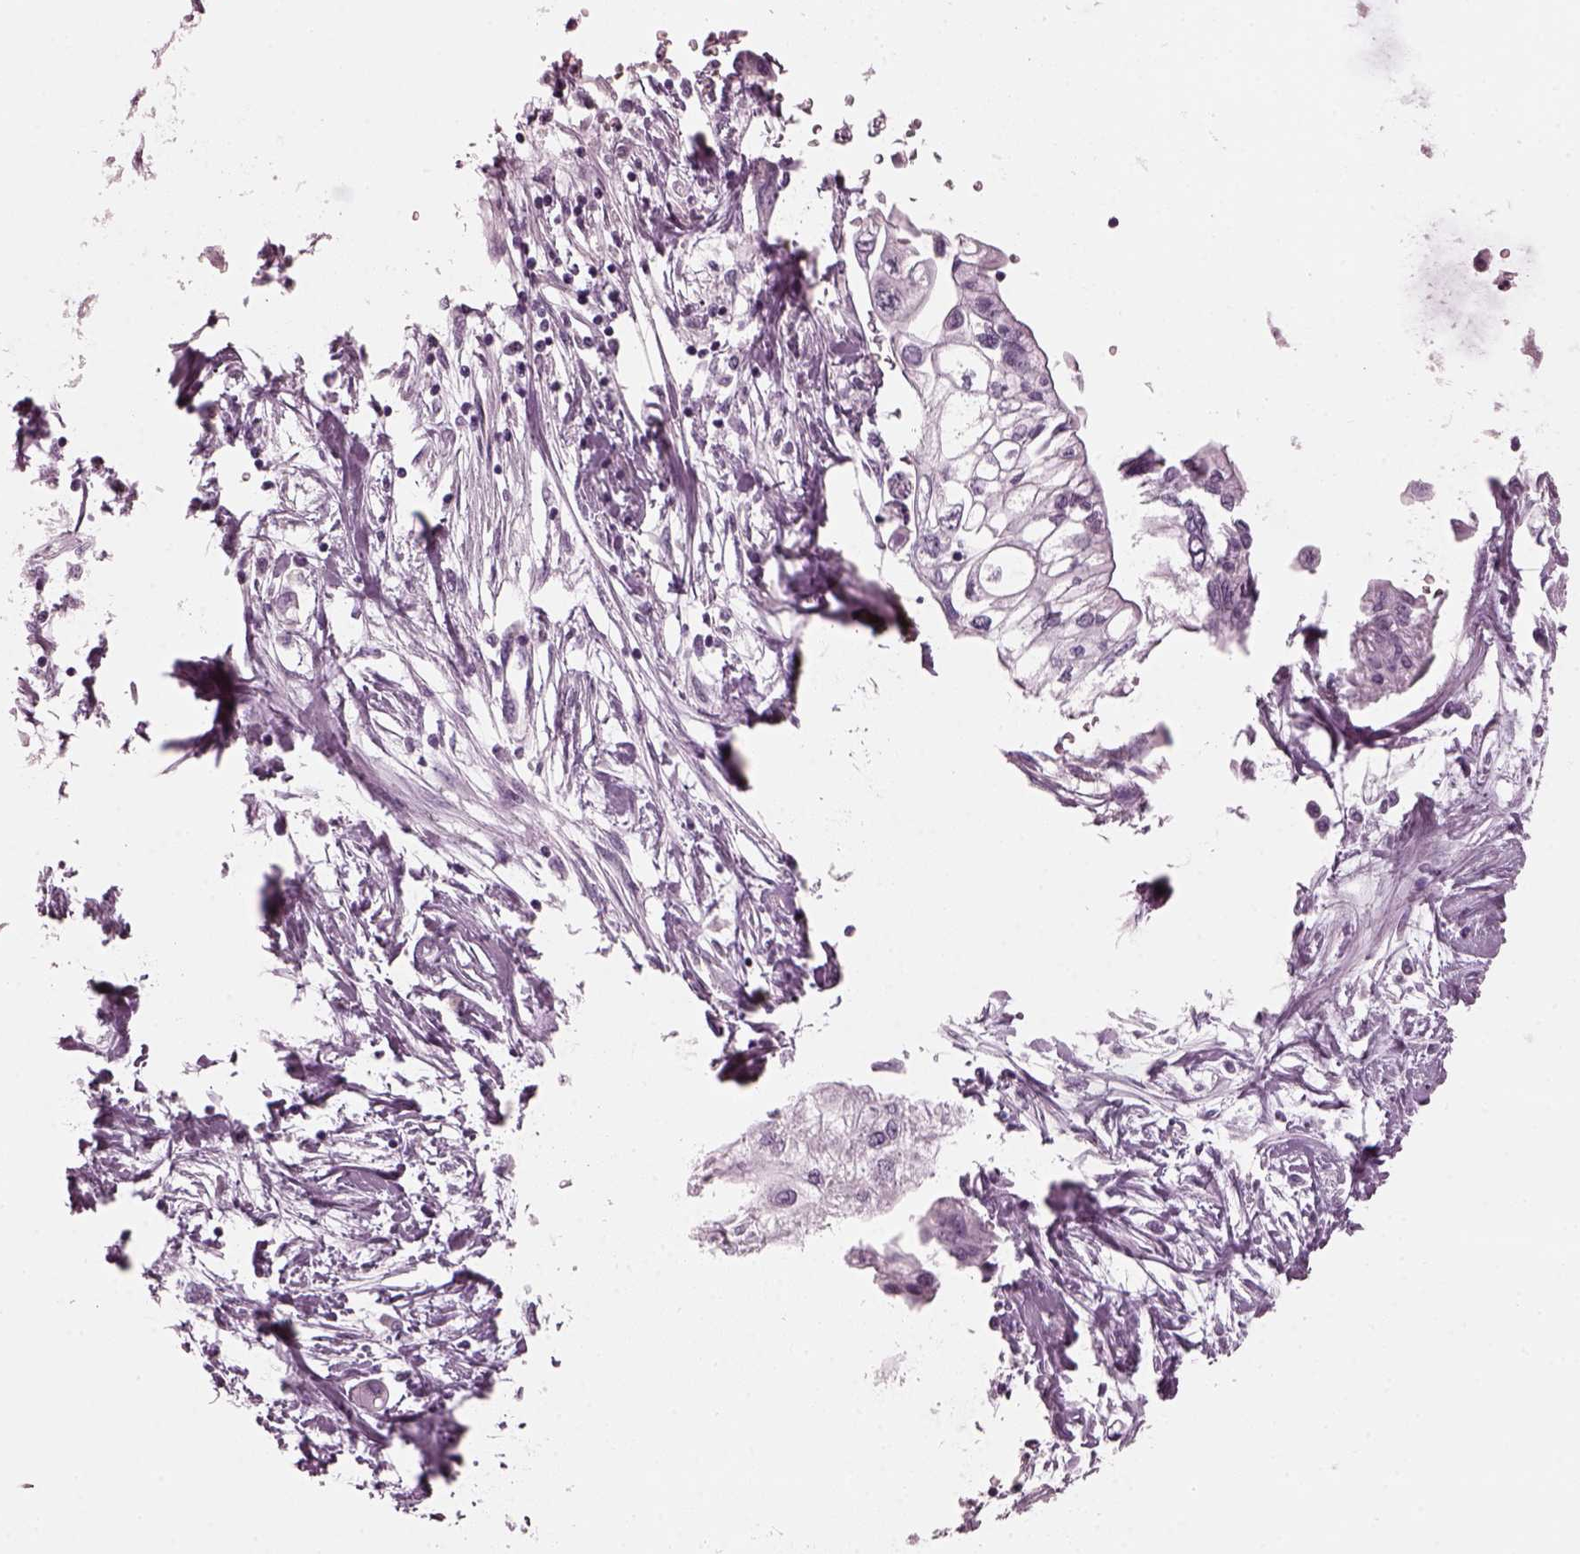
{"staining": {"intensity": "negative", "quantity": "none", "location": "none"}, "tissue": "pancreatic cancer", "cell_type": "Tumor cells", "image_type": "cancer", "snomed": [{"axis": "morphology", "description": "Adenocarcinoma, NOS"}, {"axis": "topography", "description": "Pancreas"}], "caption": "Pancreatic adenocarcinoma was stained to show a protein in brown. There is no significant positivity in tumor cells.", "gene": "RCVRN", "patient": {"sex": "female", "age": 77}}